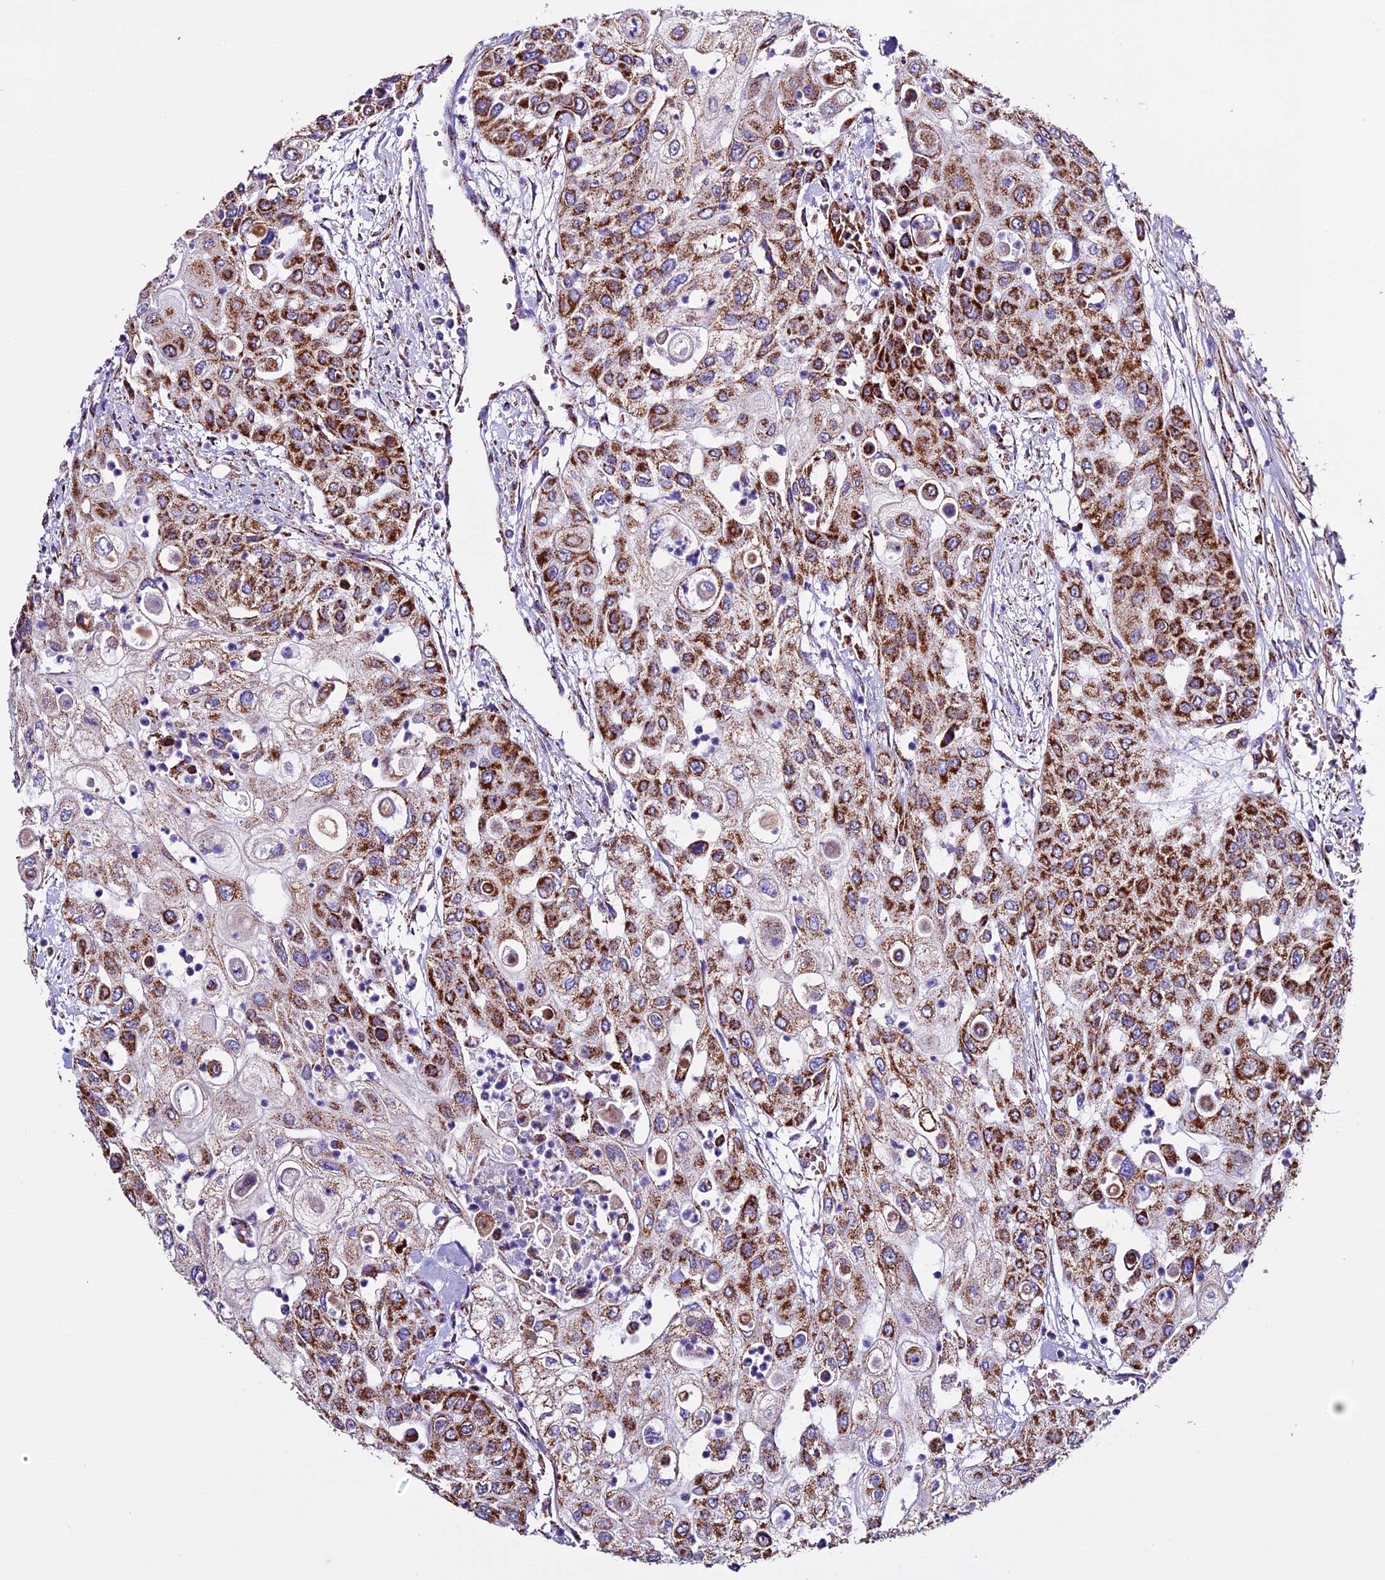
{"staining": {"intensity": "strong", "quantity": "25%-75%", "location": "cytoplasmic/membranous"}, "tissue": "urothelial cancer", "cell_type": "Tumor cells", "image_type": "cancer", "snomed": [{"axis": "morphology", "description": "Urothelial carcinoma, High grade"}, {"axis": "topography", "description": "Urinary bladder"}], "caption": "This is a histology image of IHC staining of urothelial cancer, which shows strong staining in the cytoplasmic/membranous of tumor cells.", "gene": "CX3CL1", "patient": {"sex": "female", "age": 79}}